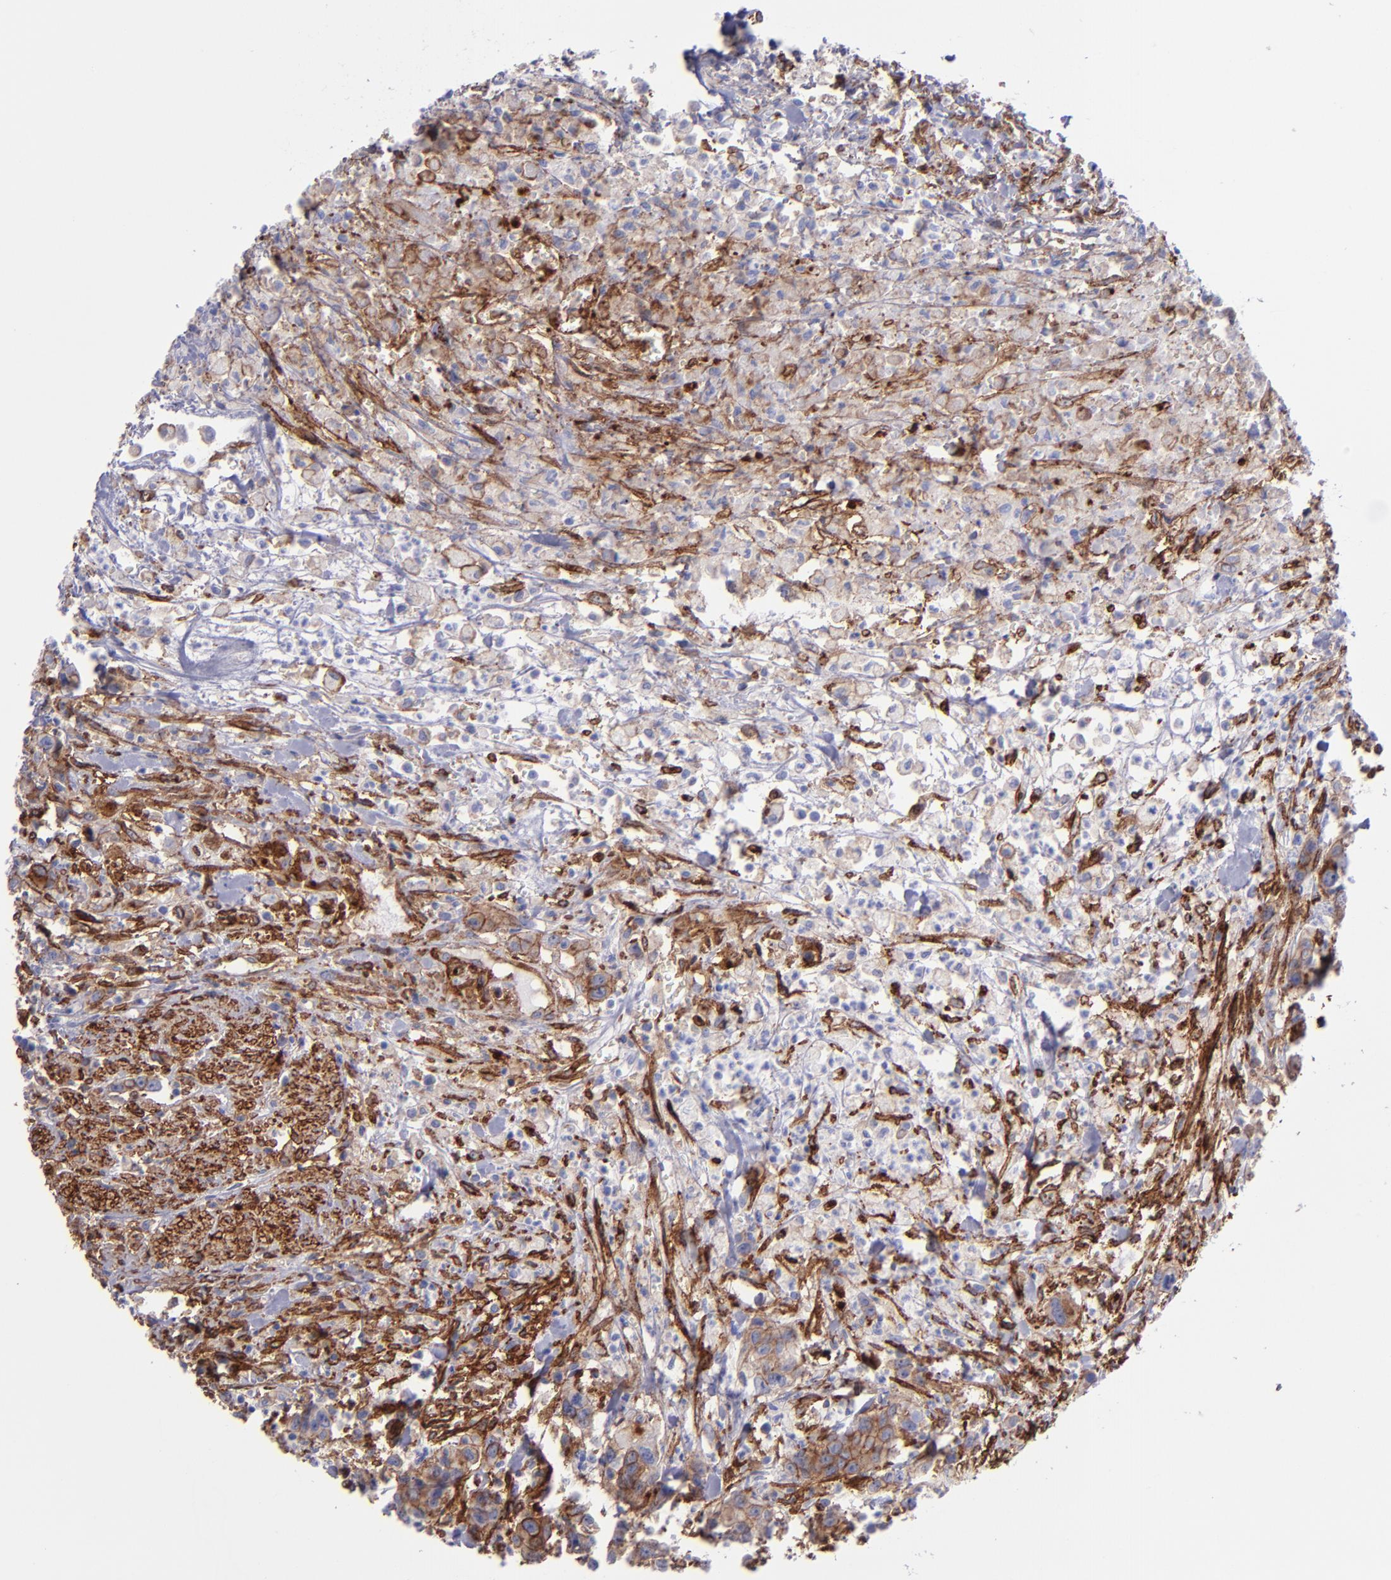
{"staining": {"intensity": "moderate", "quantity": "25%-75%", "location": "cytoplasmic/membranous"}, "tissue": "urothelial cancer", "cell_type": "Tumor cells", "image_type": "cancer", "snomed": [{"axis": "morphology", "description": "Urothelial carcinoma, High grade"}, {"axis": "topography", "description": "Urinary bladder"}], "caption": "The photomicrograph demonstrates a brown stain indicating the presence of a protein in the cytoplasmic/membranous of tumor cells in high-grade urothelial carcinoma.", "gene": "ITGAV", "patient": {"sex": "male", "age": 86}}